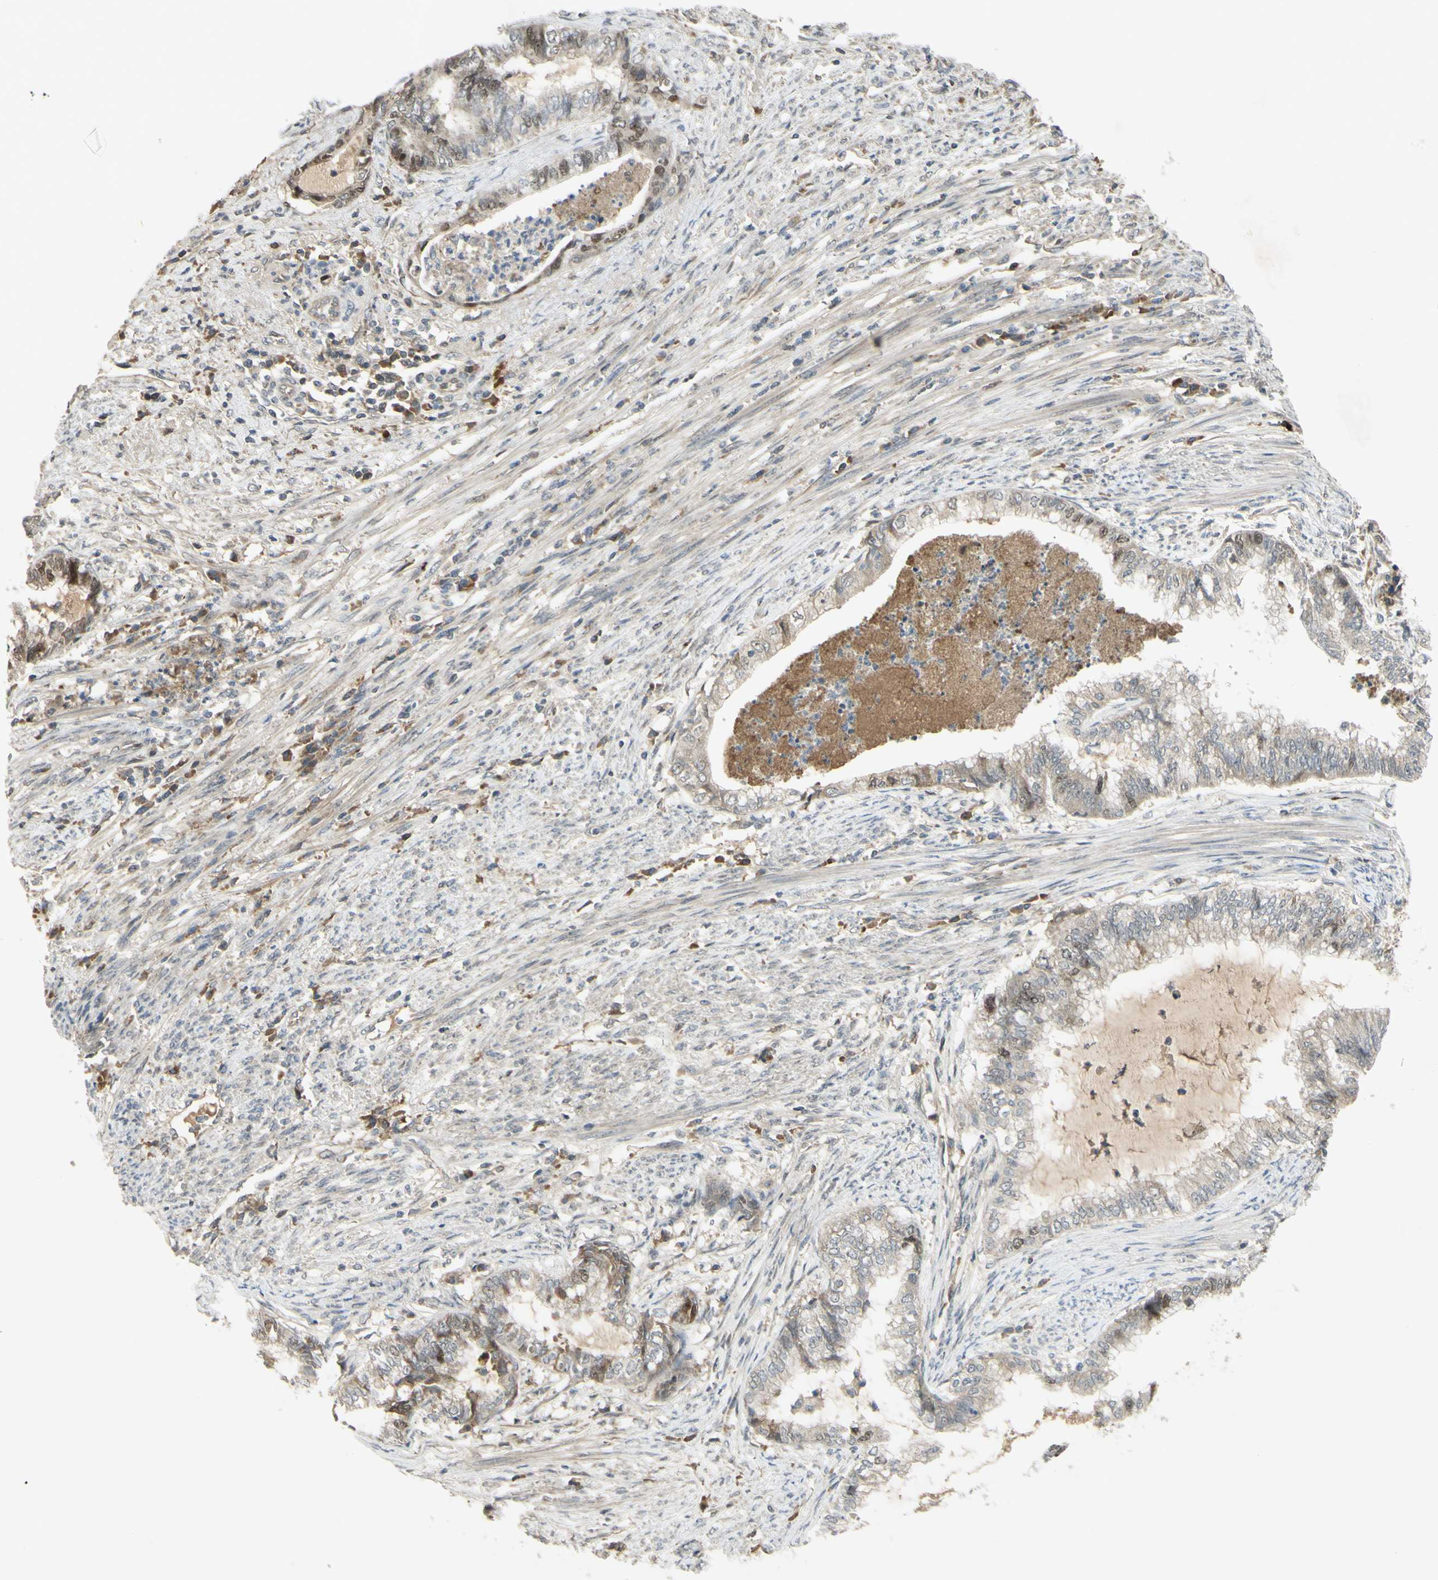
{"staining": {"intensity": "weak", "quantity": "<25%", "location": "nuclear"}, "tissue": "endometrial cancer", "cell_type": "Tumor cells", "image_type": "cancer", "snomed": [{"axis": "morphology", "description": "Adenocarcinoma, NOS"}, {"axis": "topography", "description": "Endometrium"}], "caption": "This is an immunohistochemistry (IHC) micrograph of adenocarcinoma (endometrial). There is no expression in tumor cells.", "gene": "RAD18", "patient": {"sex": "female", "age": 79}}